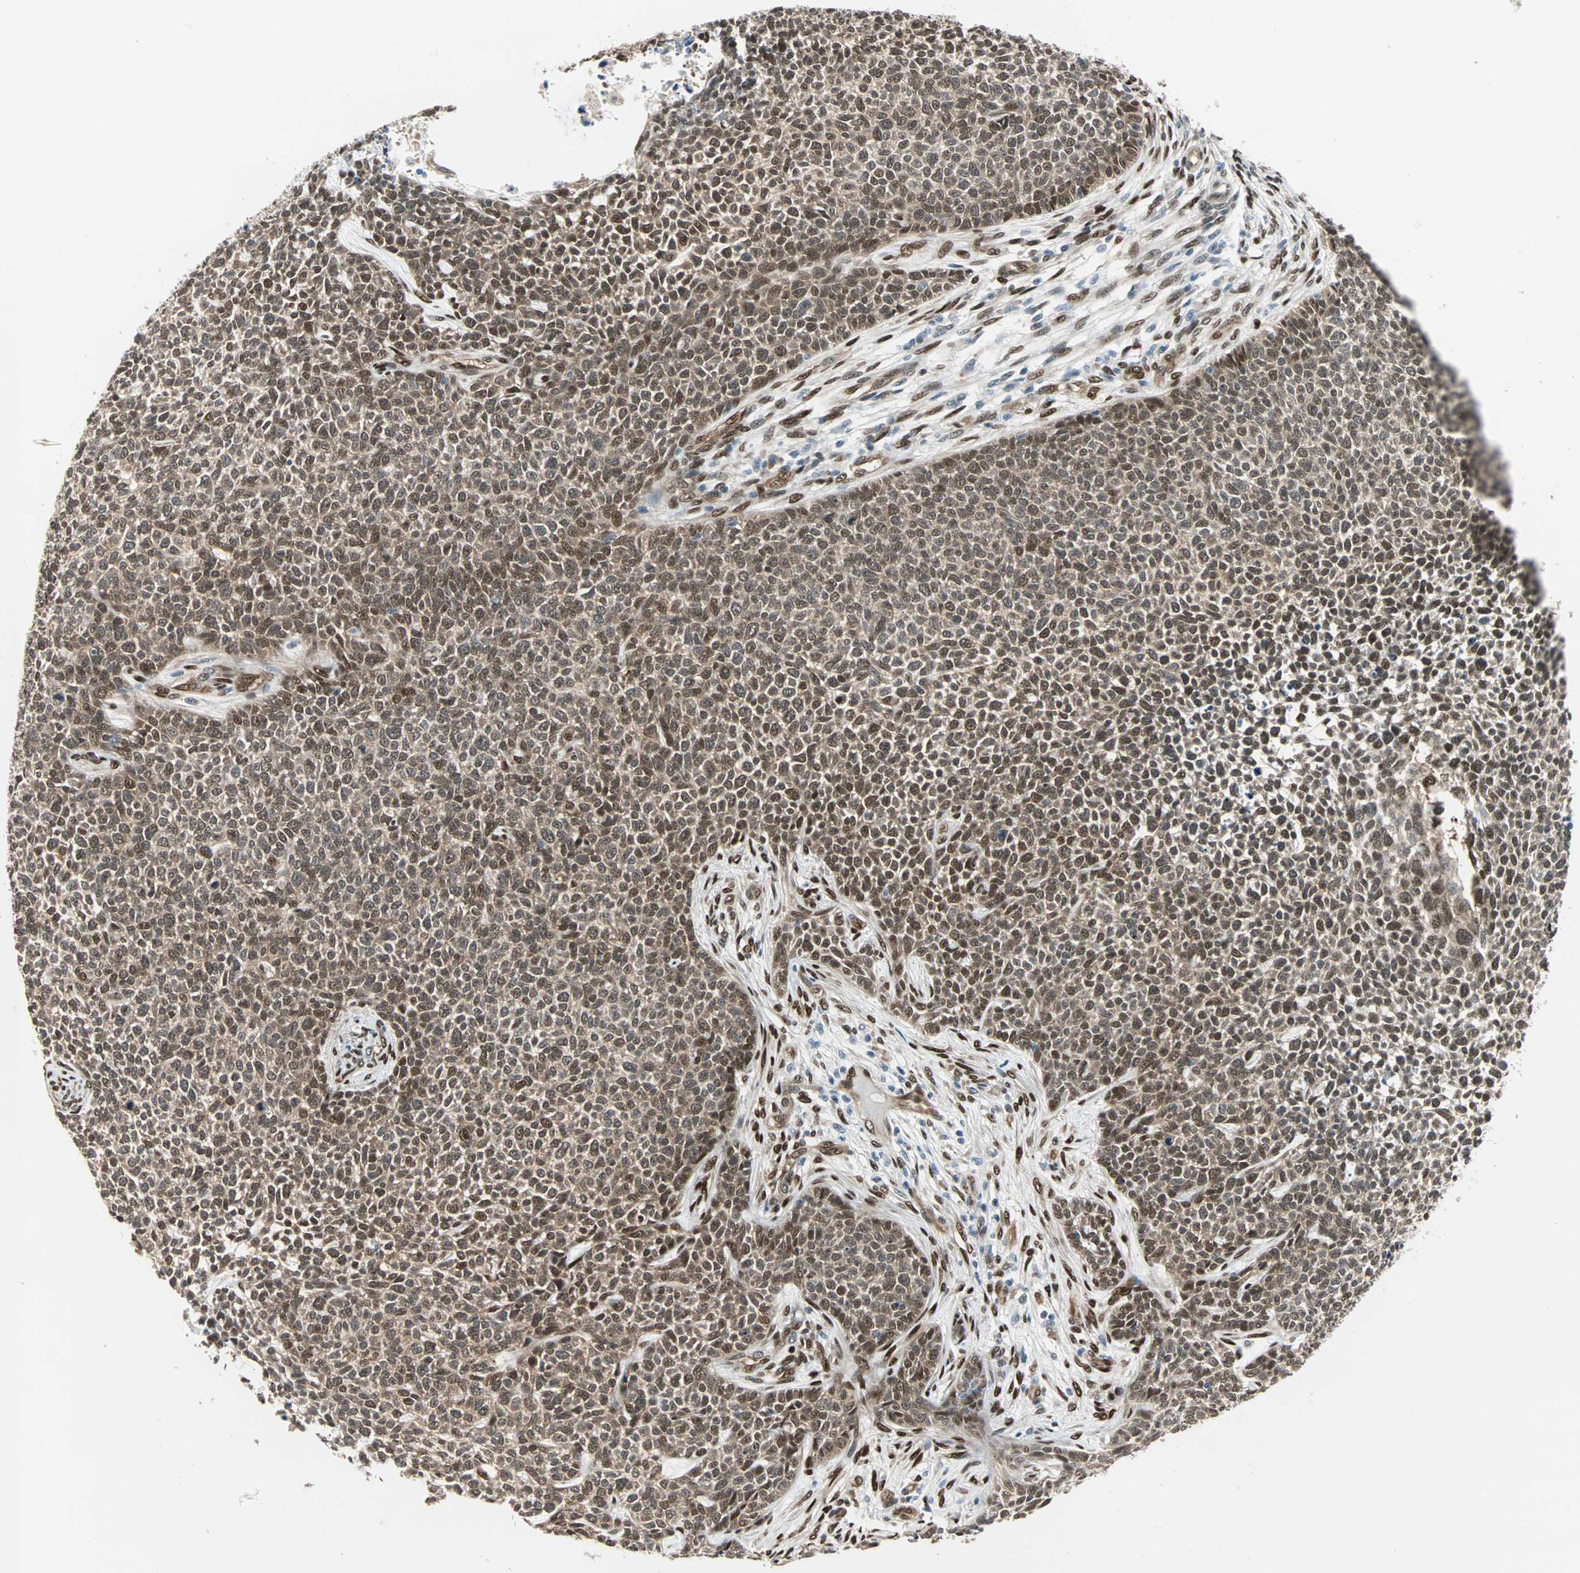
{"staining": {"intensity": "strong", "quantity": ">75%", "location": "cytoplasmic/membranous,nuclear"}, "tissue": "skin cancer", "cell_type": "Tumor cells", "image_type": "cancer", "snomed": [{"axis": "morphology", "description": "Basal cell carcinoma"}, {"axis": "topography", "description": "Skin"}], "caption": "About >75% of tumor cells in skin basal cell carcinoma demonstrate strong cytoplasmic/membranous and nuclear protein staining as visualized by brown immunohistochemical staining.", "gene": "WWTR1", "patient": {"sex": "female", "age": 84}}